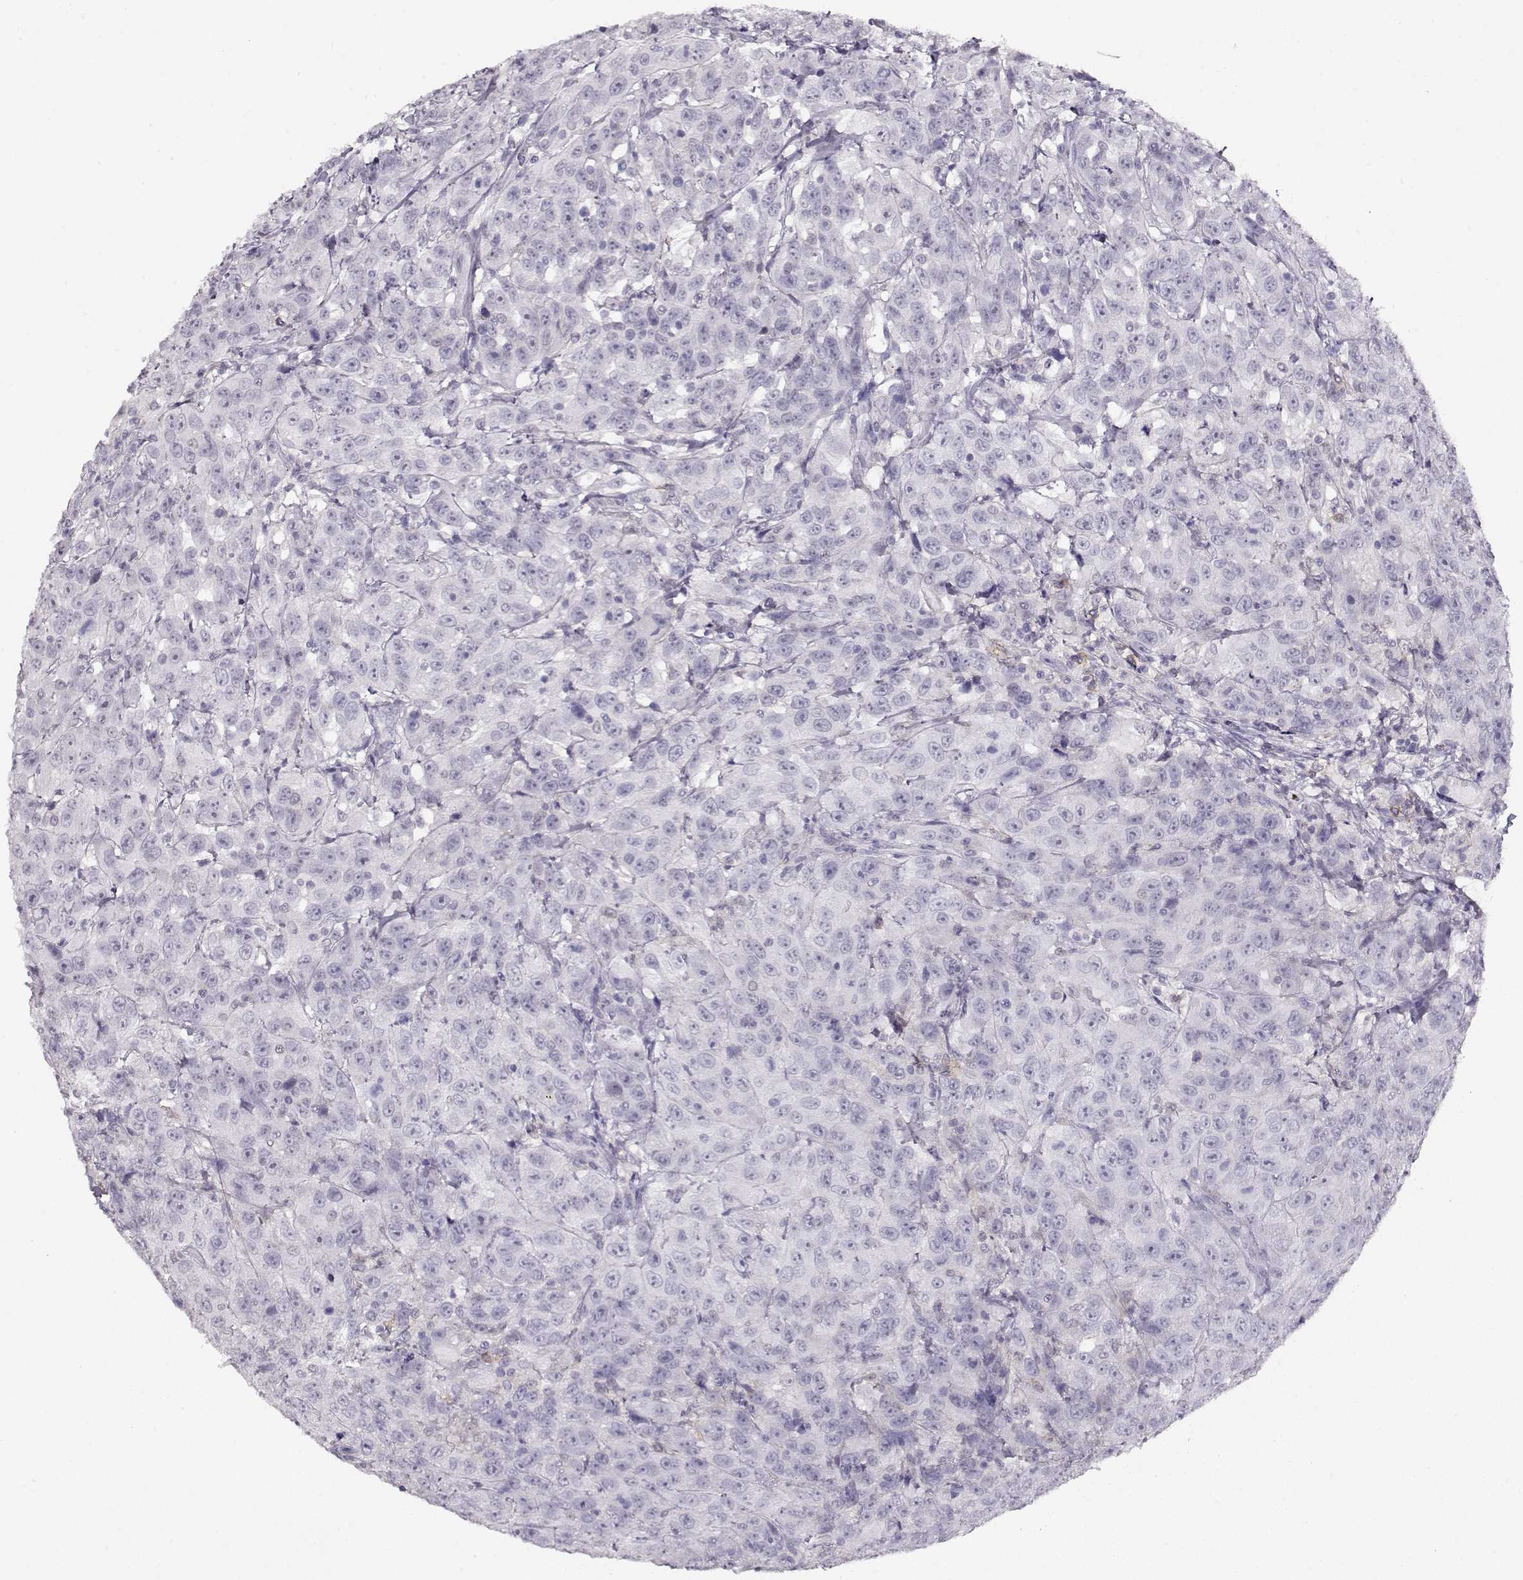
{"staining": {"intensity": "negative", "quantity": "none", "location": "none"}, "tissue": "urothelial cancer", "cell_type": "Tumor cells", "image_type": "cancer", "snomed": [{"axis": "morphology", "description": "Urothelial carcinoma, NOS"}, {"axis": "morphology", "description": "Urothelial carcinoma, High grade"}, {"axis": "topography", "description": "Urinary bladder"}], "caption": "Urothelial carcinoma (high-grade) was stained to show a protein in brown. There is no significant positivity in tumor cells.", "gene": "IMPG1", "patient": {"sex": "female", "age": 73}}